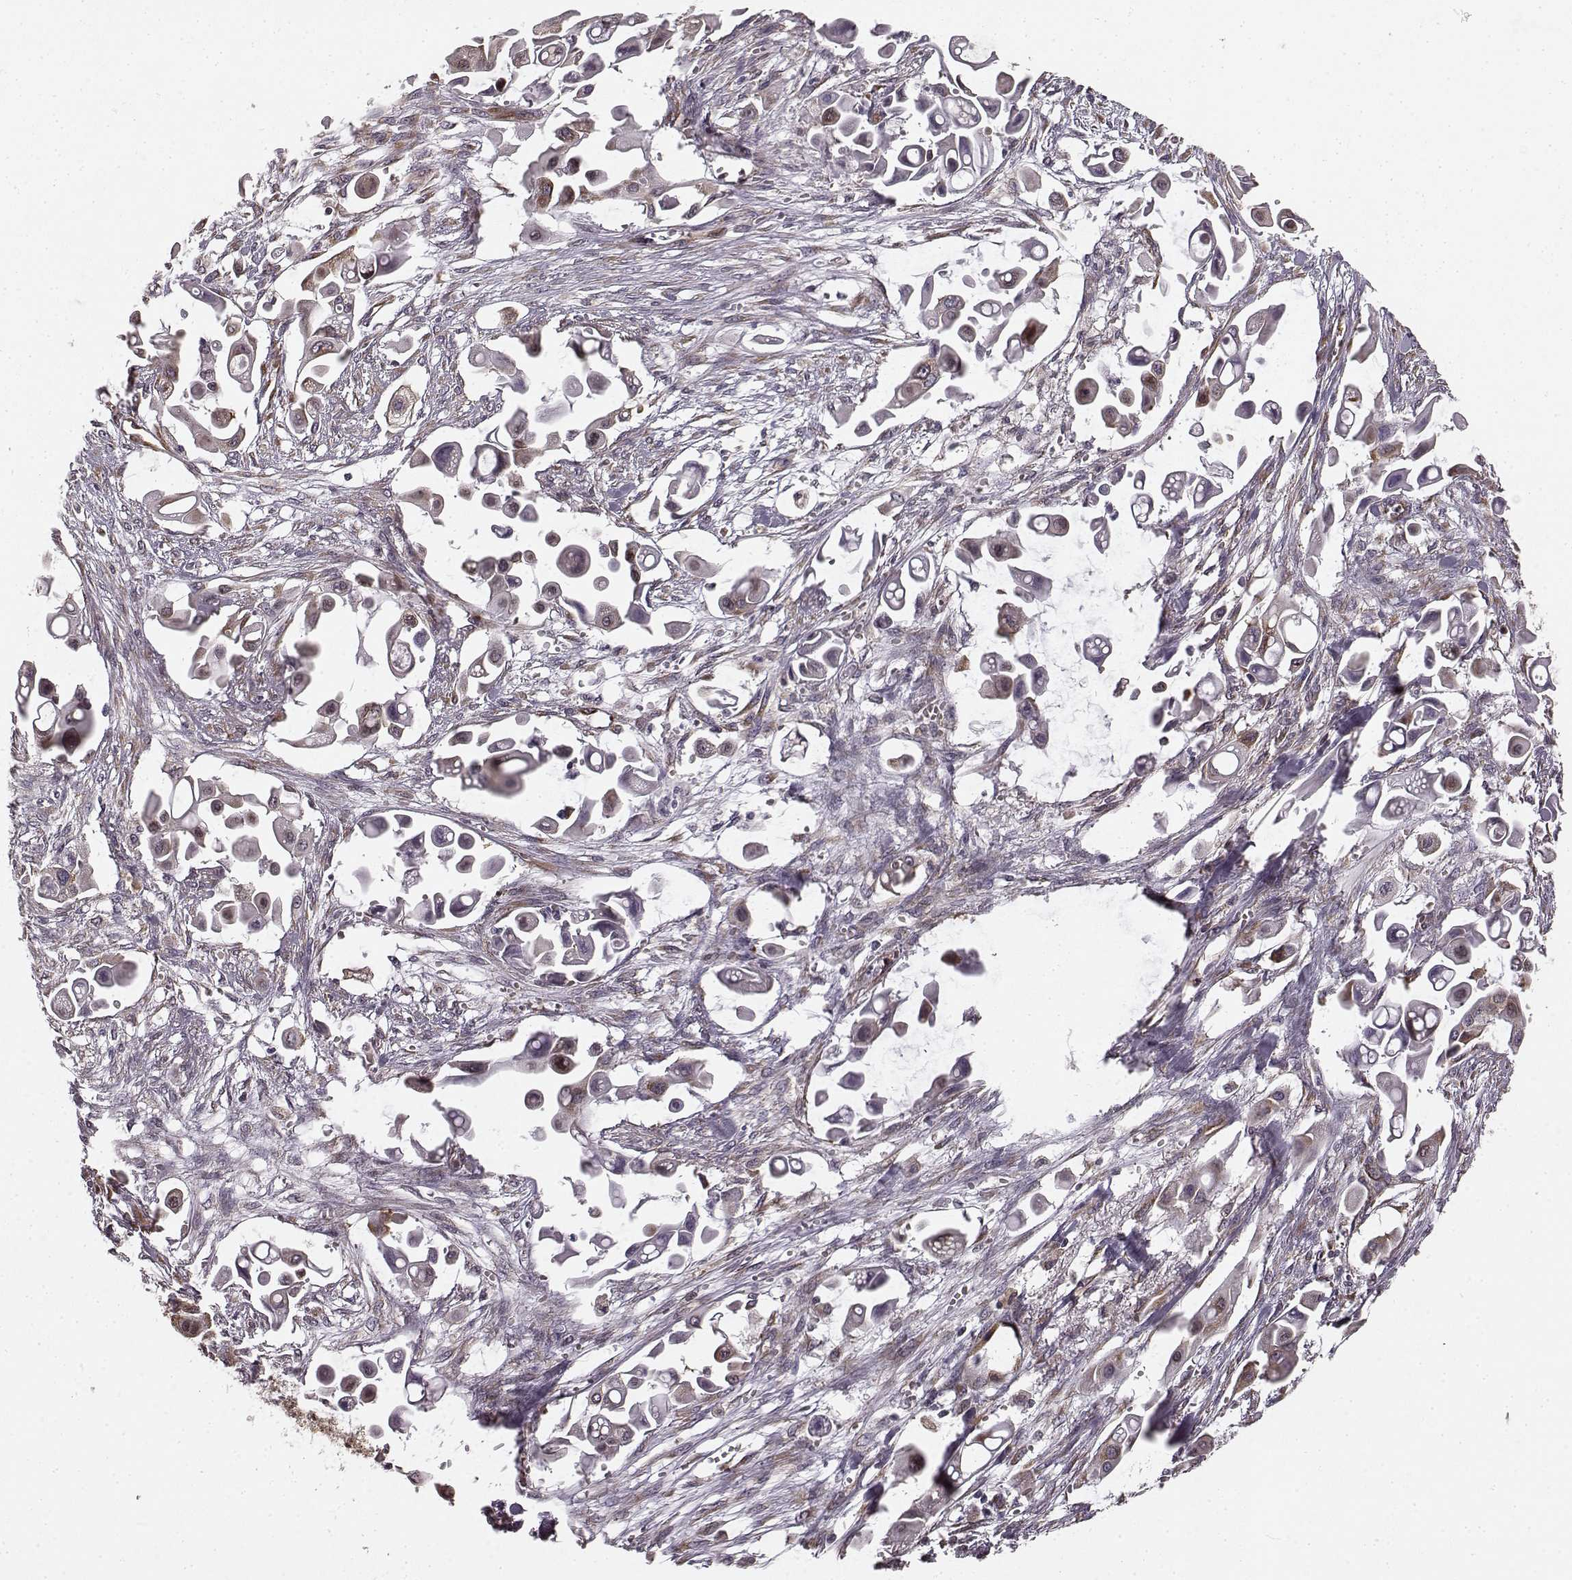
{"staining": {"intensity": "negative", "quantity": "none", "location": "none"}, "tissue": "pancreatic cancer", "cell_type": "Tumor cells", "image_type": "cancer", "snomed": [{"axis": "morphology", "description": "Adenocarcinoma, NOS"}, {"axis": "topography", "description": "Pancreas"}], "caption": "Immunohistochemical staining of adenocarcinoma (pancreatic) exhibits no significant positivity in tumor cells.", "gene": "TMEM14A", "patient": {"sex": "male", "age": 50}}